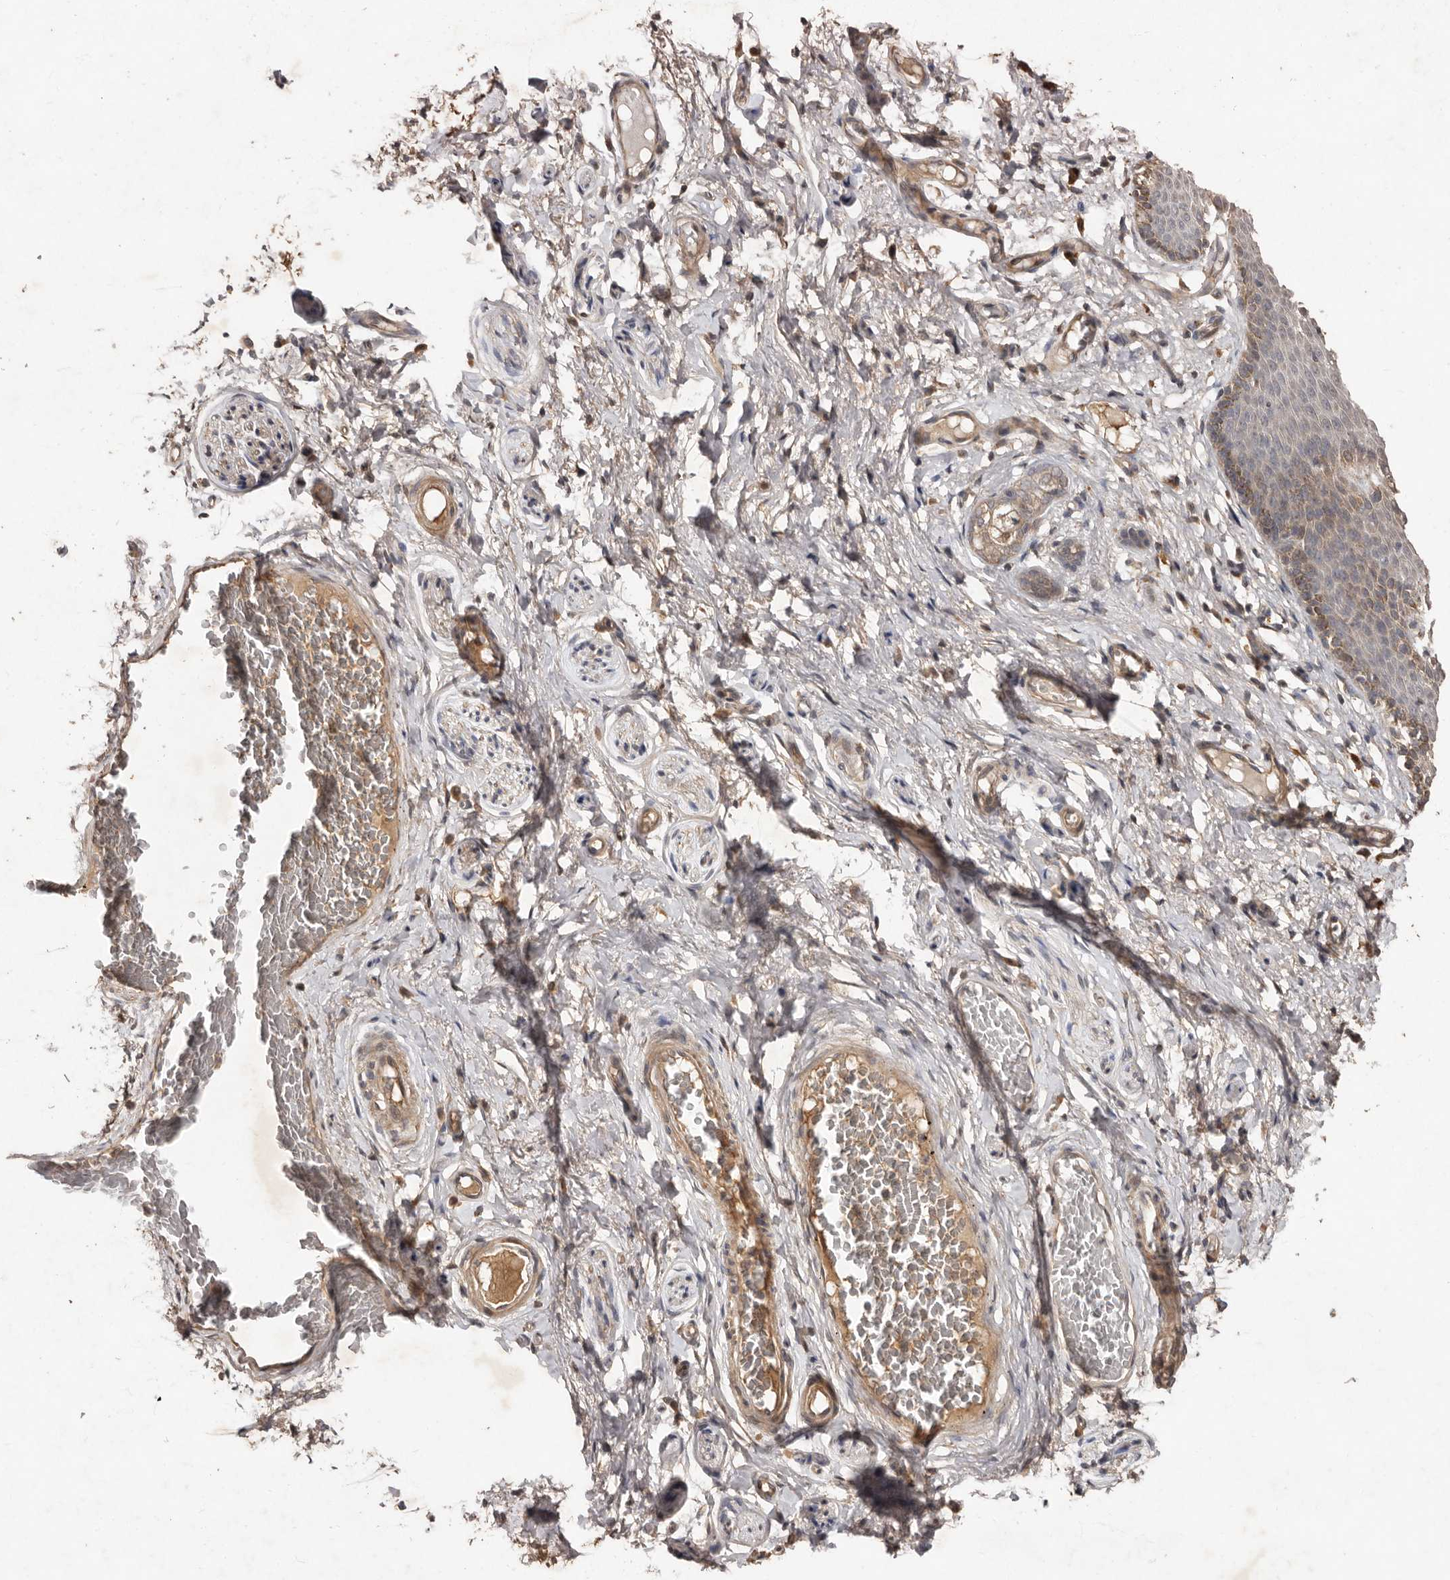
{"staining": {"intensity": "moderate", "quantity": "25%-75%", "location": "cytoplasmic/membranous"}, "tissue": "skin", "cell_type": "Epidermal cells", "image_type": "normal", "snomed": [{"axis": "morphology", "description": "Normal tissue, NOS"}, {"axis": "topography", "description": "Vulva"}], "caption": "This image reveals normal skin stained with IHC to label a protein in brown. The cytoplasmic/membranous of epidermal cells show moderate positivity for the protein. Nuclei are counter-stained blue.", "gene": "KIF26B", "patient": {"sex": "female", "age": 66}}